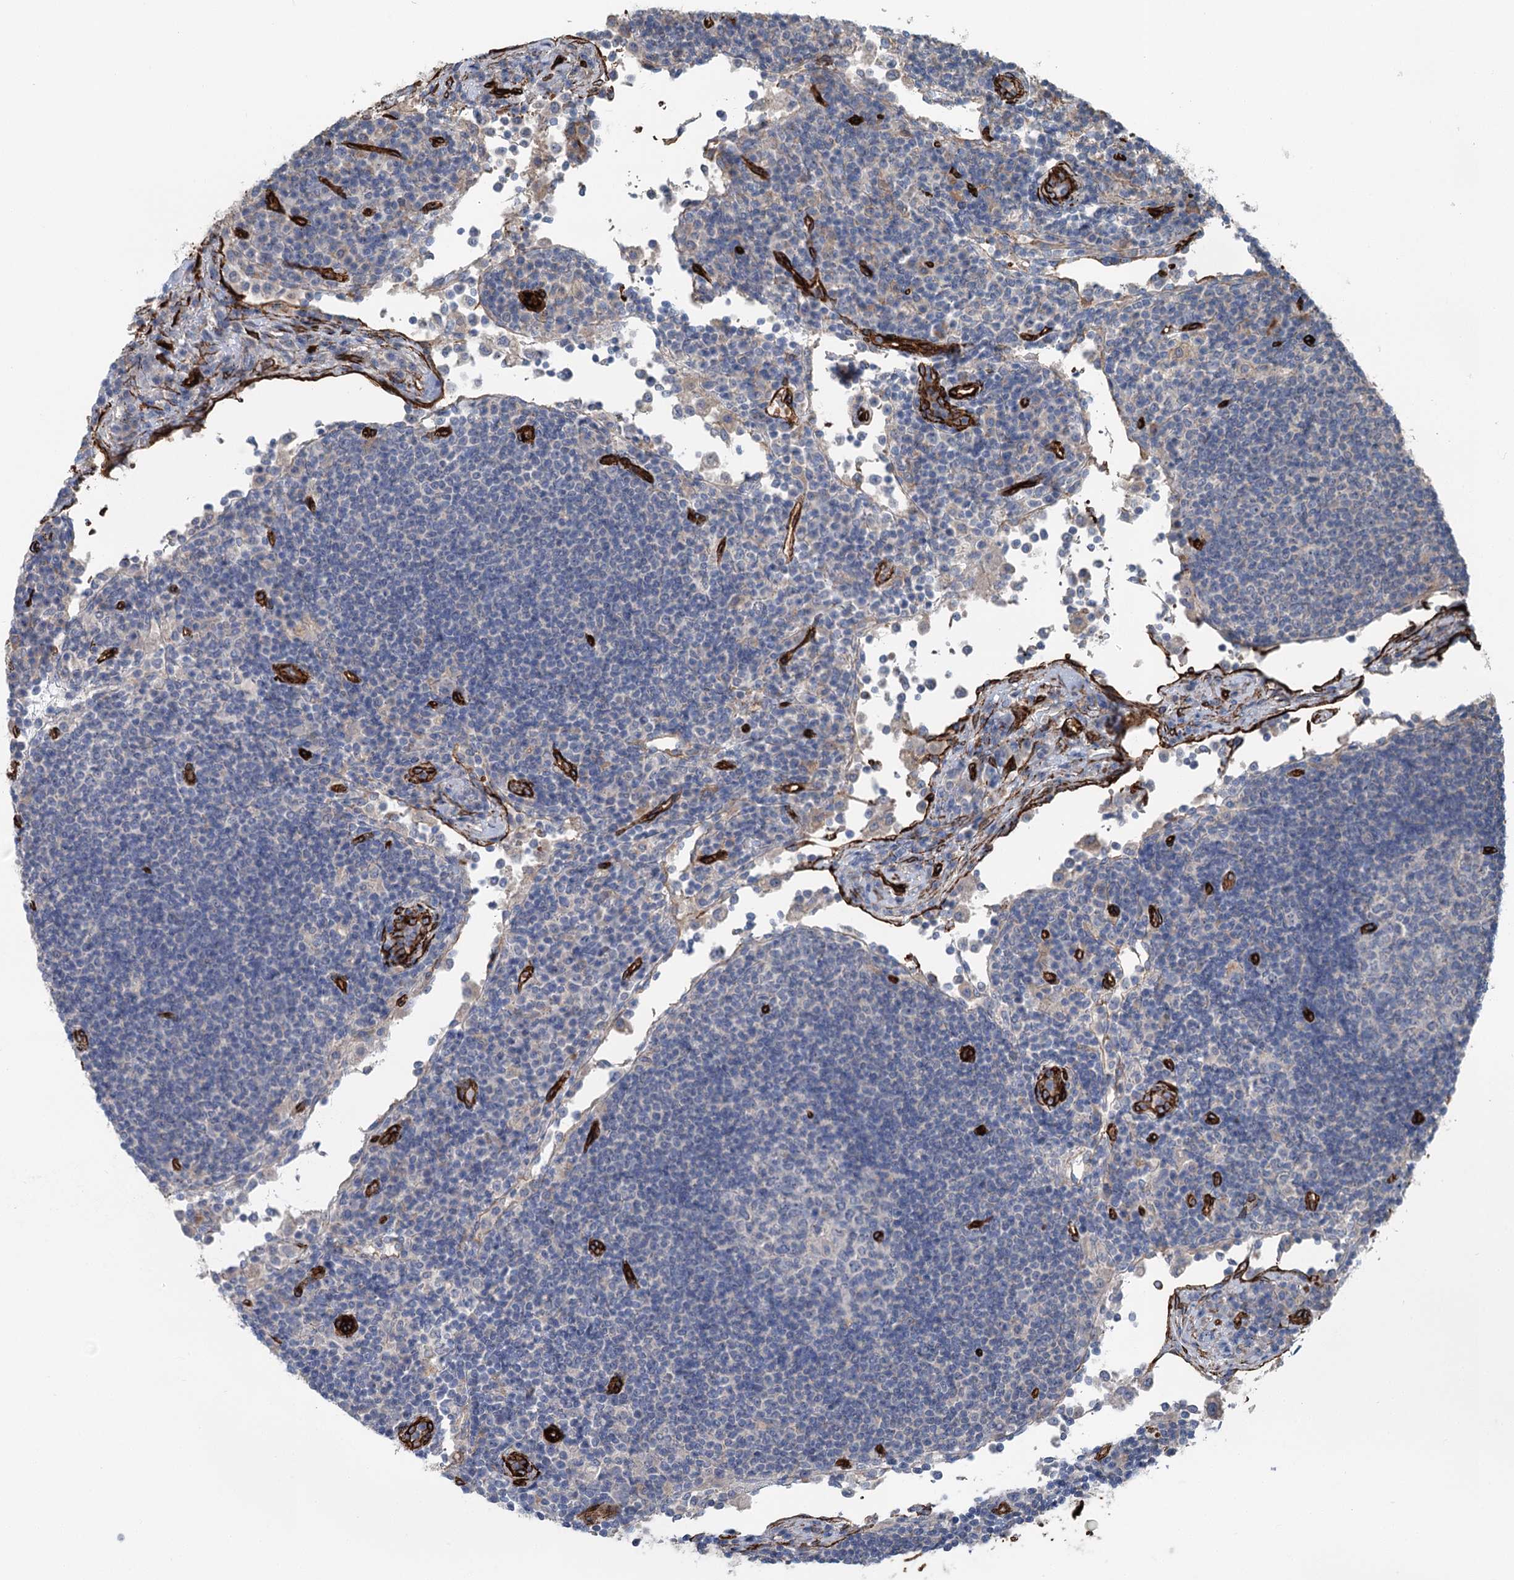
{"staining": {"intensity": "negative", "quantity": "none", "location": "none"}, "tissue": "lymph node", "cell_type": "Germinal center cells", "image_type": "normal", "snomed": [{"axis": "morphology", "description": "Normal tissue, NOS"}, {"axis": "topography", "description": "Lymph node"}], "caption": "Immunohistochemical staining of benign human lymph node exhibits no significant staining in germinal center cells.", "gene": "IQSEC1", "patient": {"sex": "female", "age": 53}}